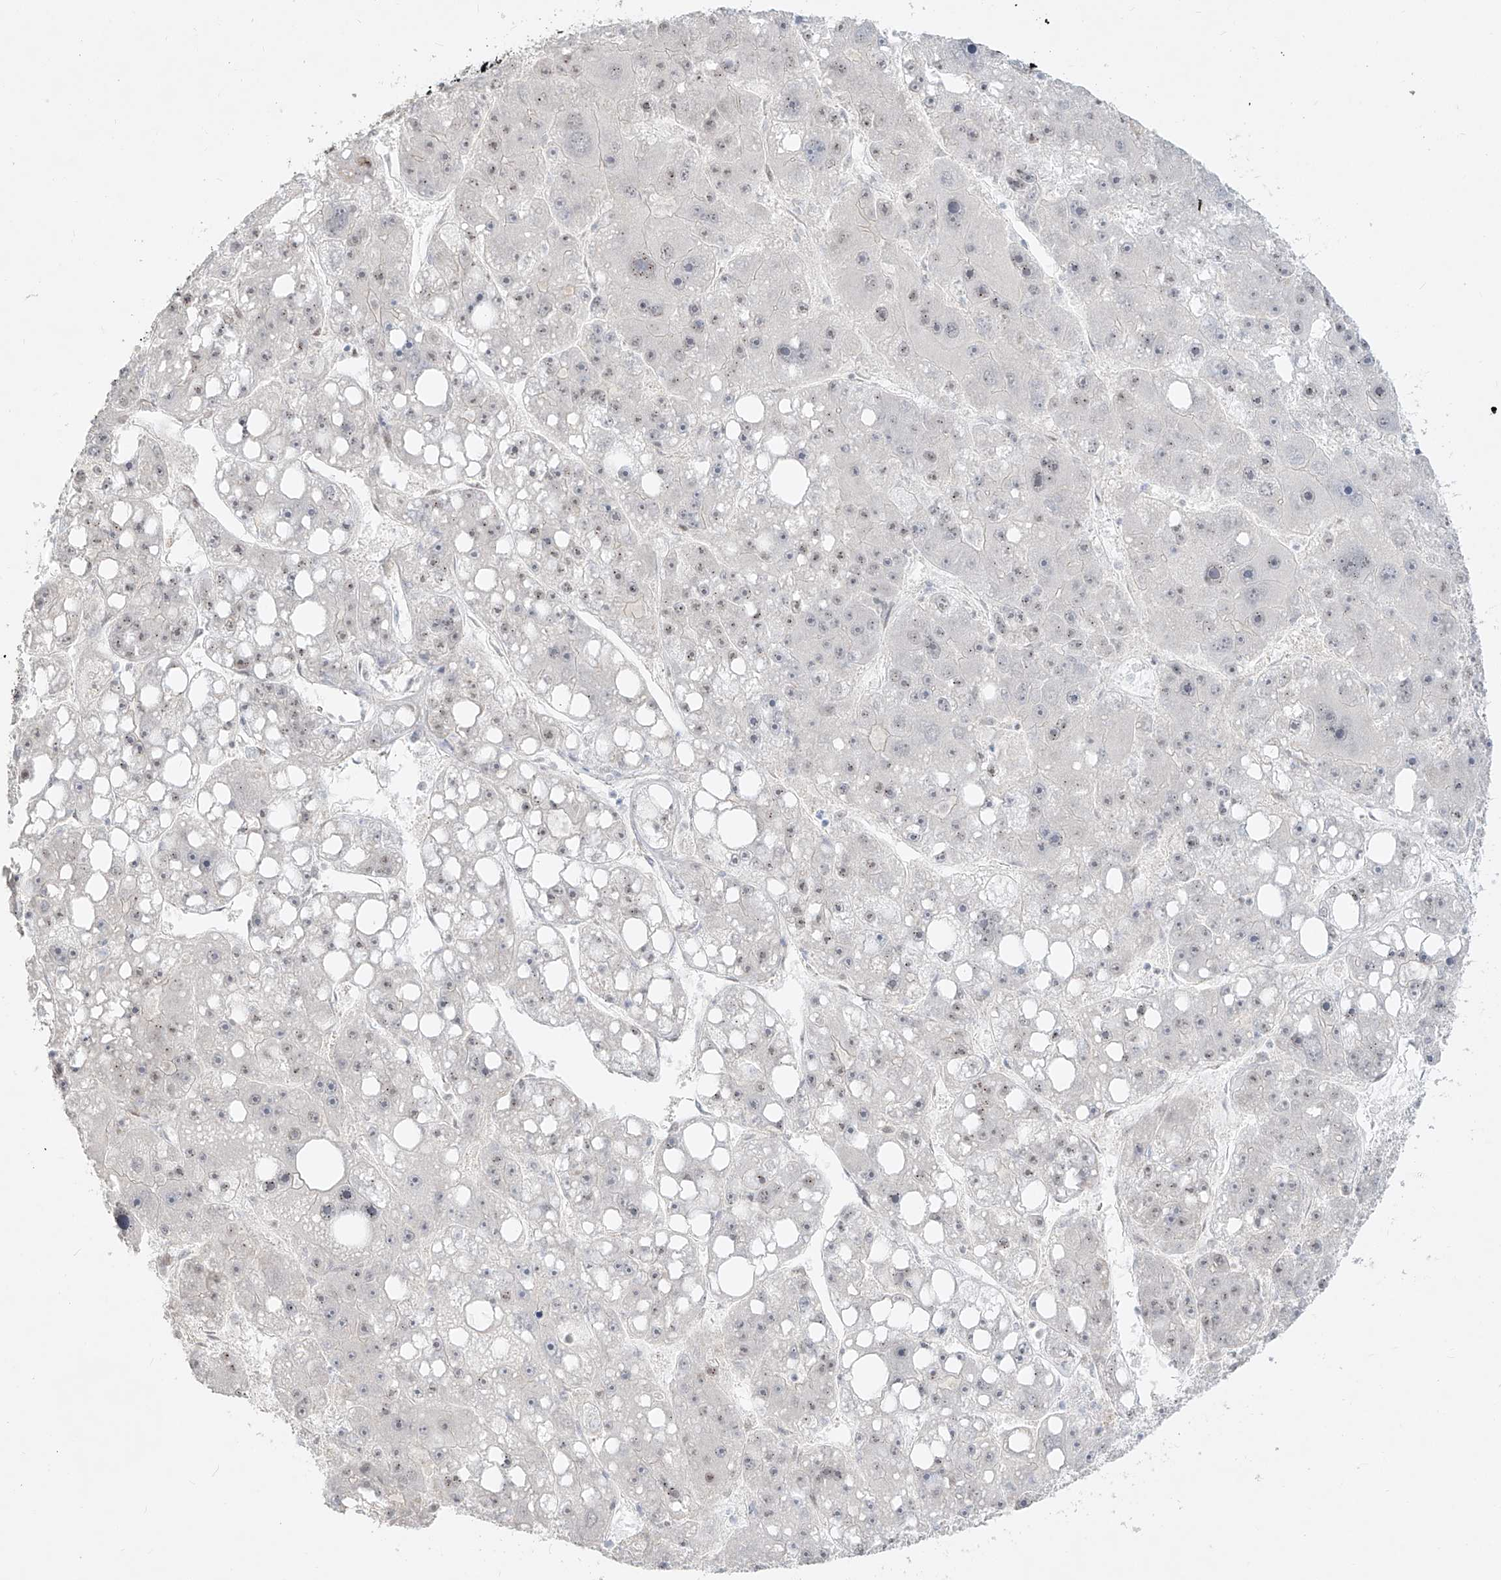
{"staining": {"intensity": "weak", "quantity": "<25%", "location": "nuclear"}, "tissue": "liver cancer", "cell_type": "Tumor cells", "image_type": "cancer", "snomed": [{"axis": "morphology", "description": "Carcinoma, Hepatocellular, NOS"}, {"axis": "topography", "description": "Liver"}], "caption": "A histopathology image of liver cancer stained for a protein reveals no brown staining in tumor cells.", "gene": "NHSL1", "patient": {"sex": "female", "age": 61}}